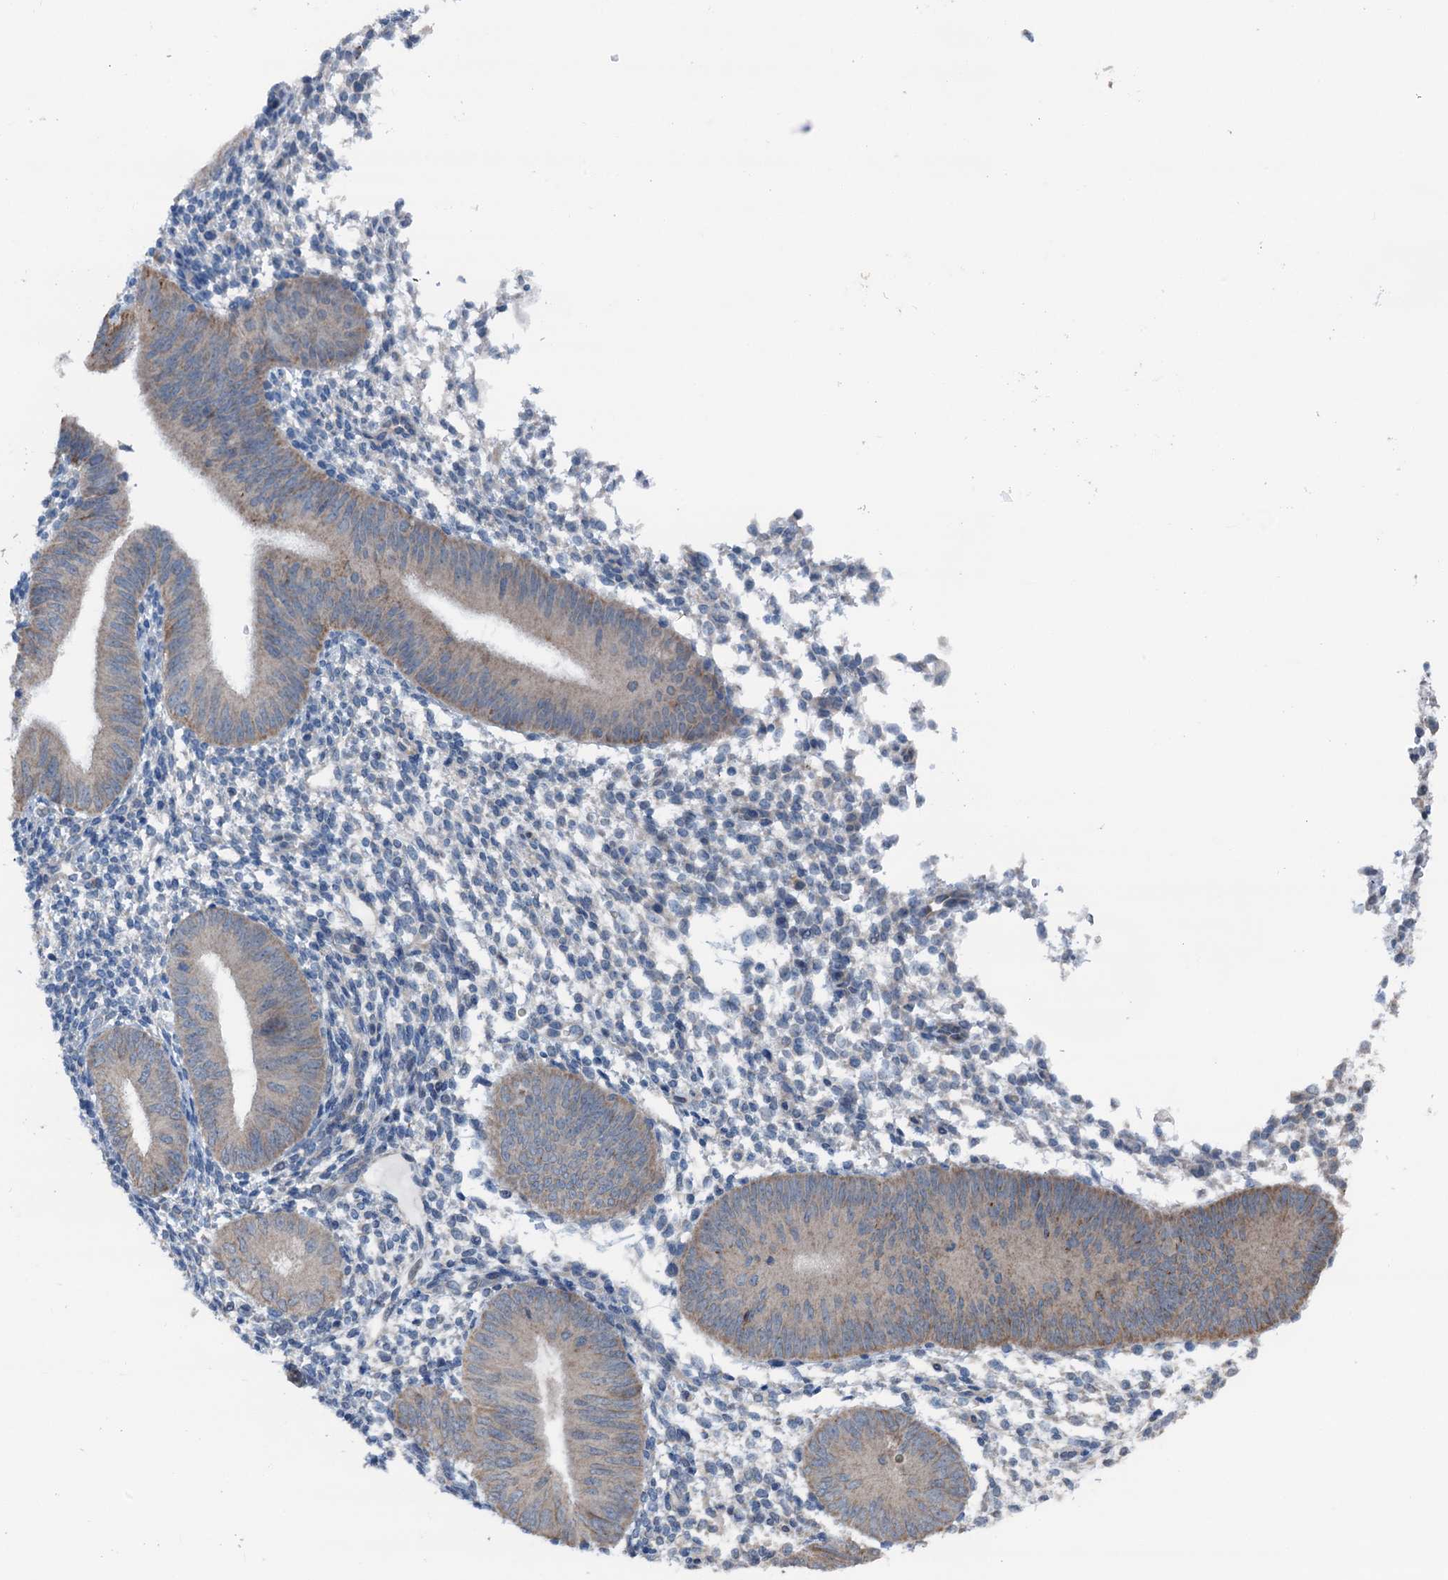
{"staining": {"intensity": "negative", "quantity": "none", "location": "none"}, "tissue": "endometrium", "cell_type": "Cells in endometrial stroma", "image_type": "normal", "snomed": [{"axis": "morphology", "description": "Normal tissue, NOS"}, {"axis": "topography", "description": "Uterus"}, {"axis": "topography", "description": "Endometrium"}], "caption": "High power microscopy image of an immunohistochemistry (IHC) histopathology image of normal endometrium, revealing no significant expression in cells in endometrial stroma. (DAB IHC with hematoxylin counter stain).", "gene": "ELAC1", "patient": {"sex": "female", "age": 48}}